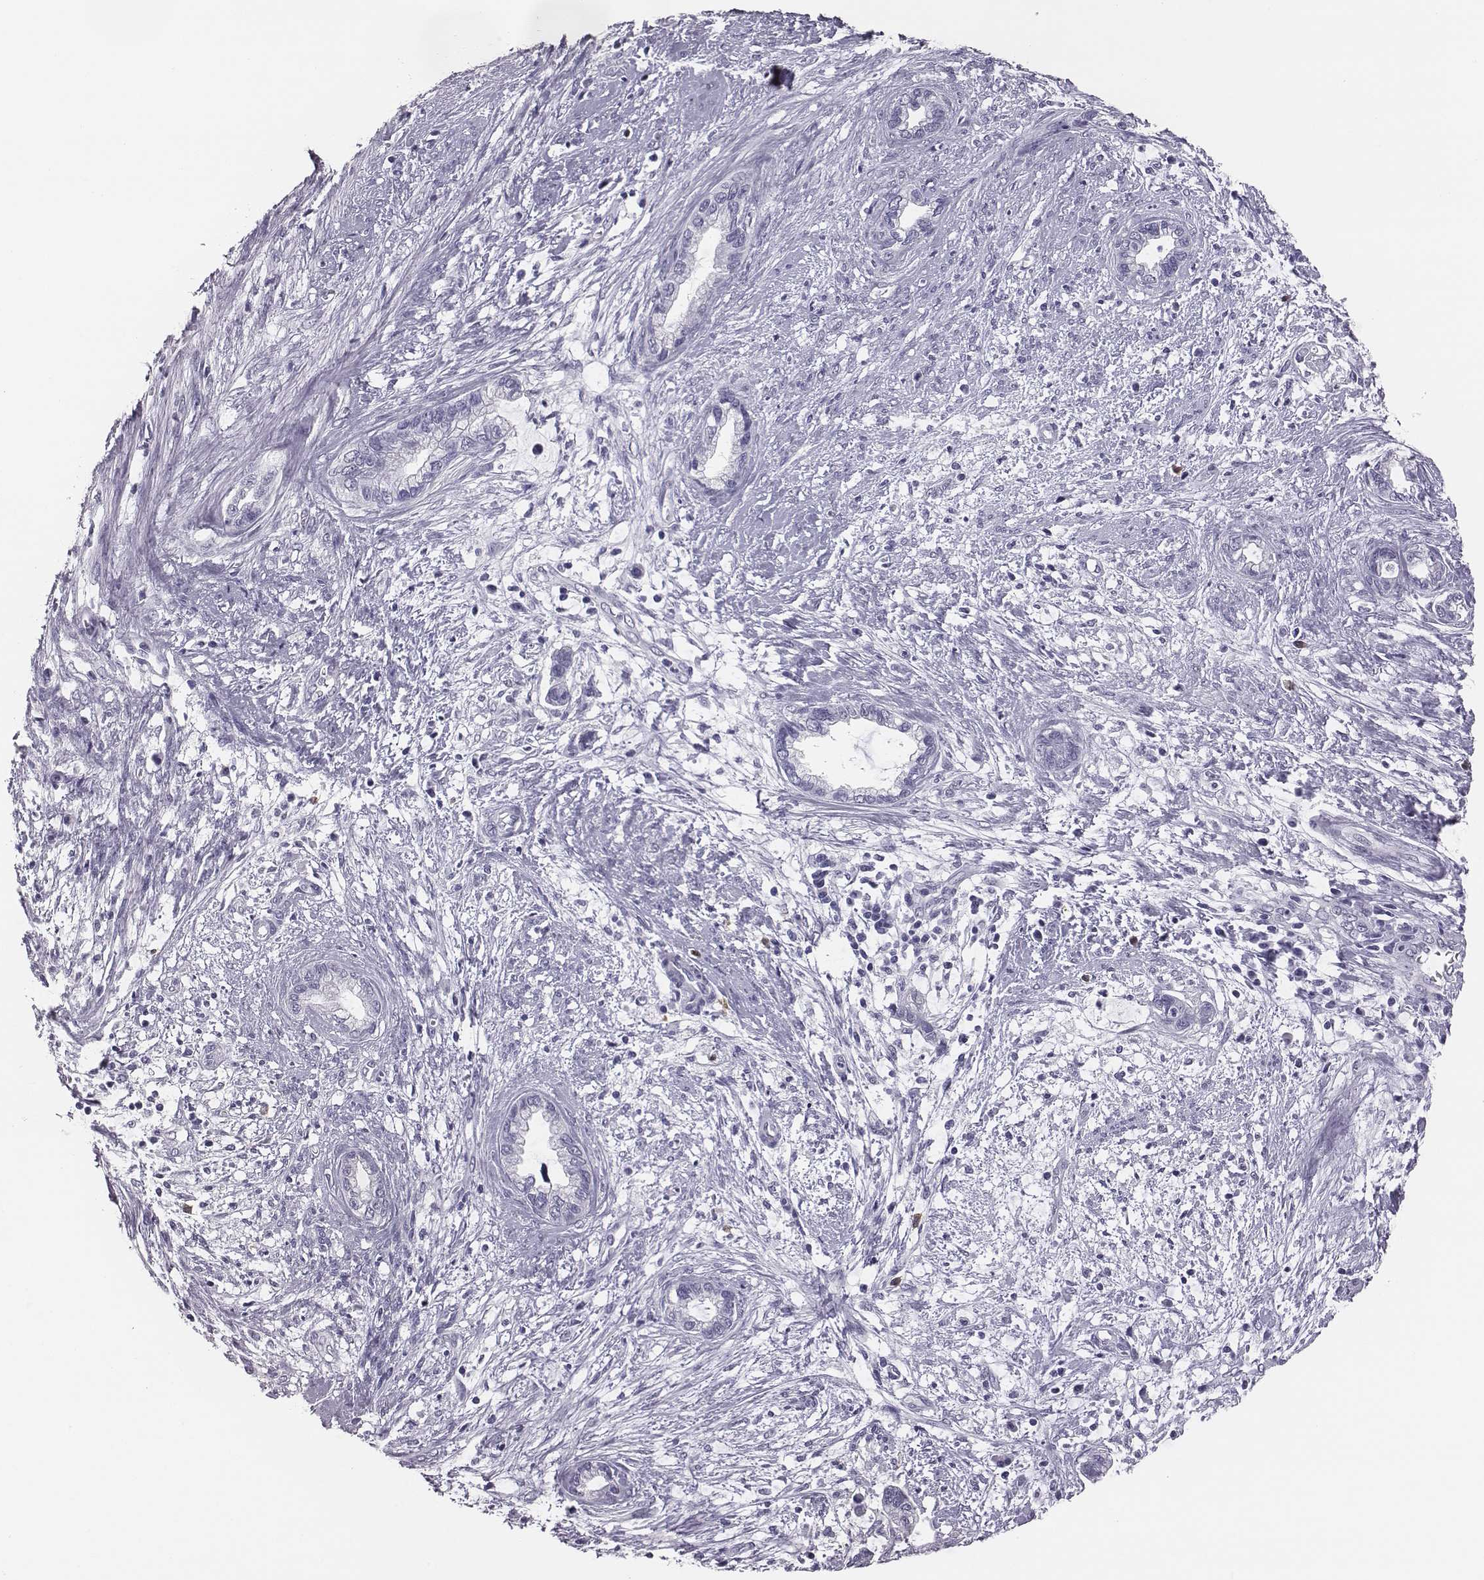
{"staining": {"intensity": "negative", "quantity": "none", "location": "none"}, "tissue": "cervical cancer", "cell_type": "Tumor cells", "image_type": "cancer", "snomed": [{"axis": "morphology", "description": "Adenocarcinoma, NOS"}, {"axis": "topography", "description": "Cervix"}], "caption": "This is a micrograph of IHC staining of adenocarcinoma (cervical), which shows no staining in tumor cells. (Immunohistochemistry (ihc), brightfield microscopy, high magnification).", "gene": "ACOD1", "patient": {"sex": "female", "age": 62}}